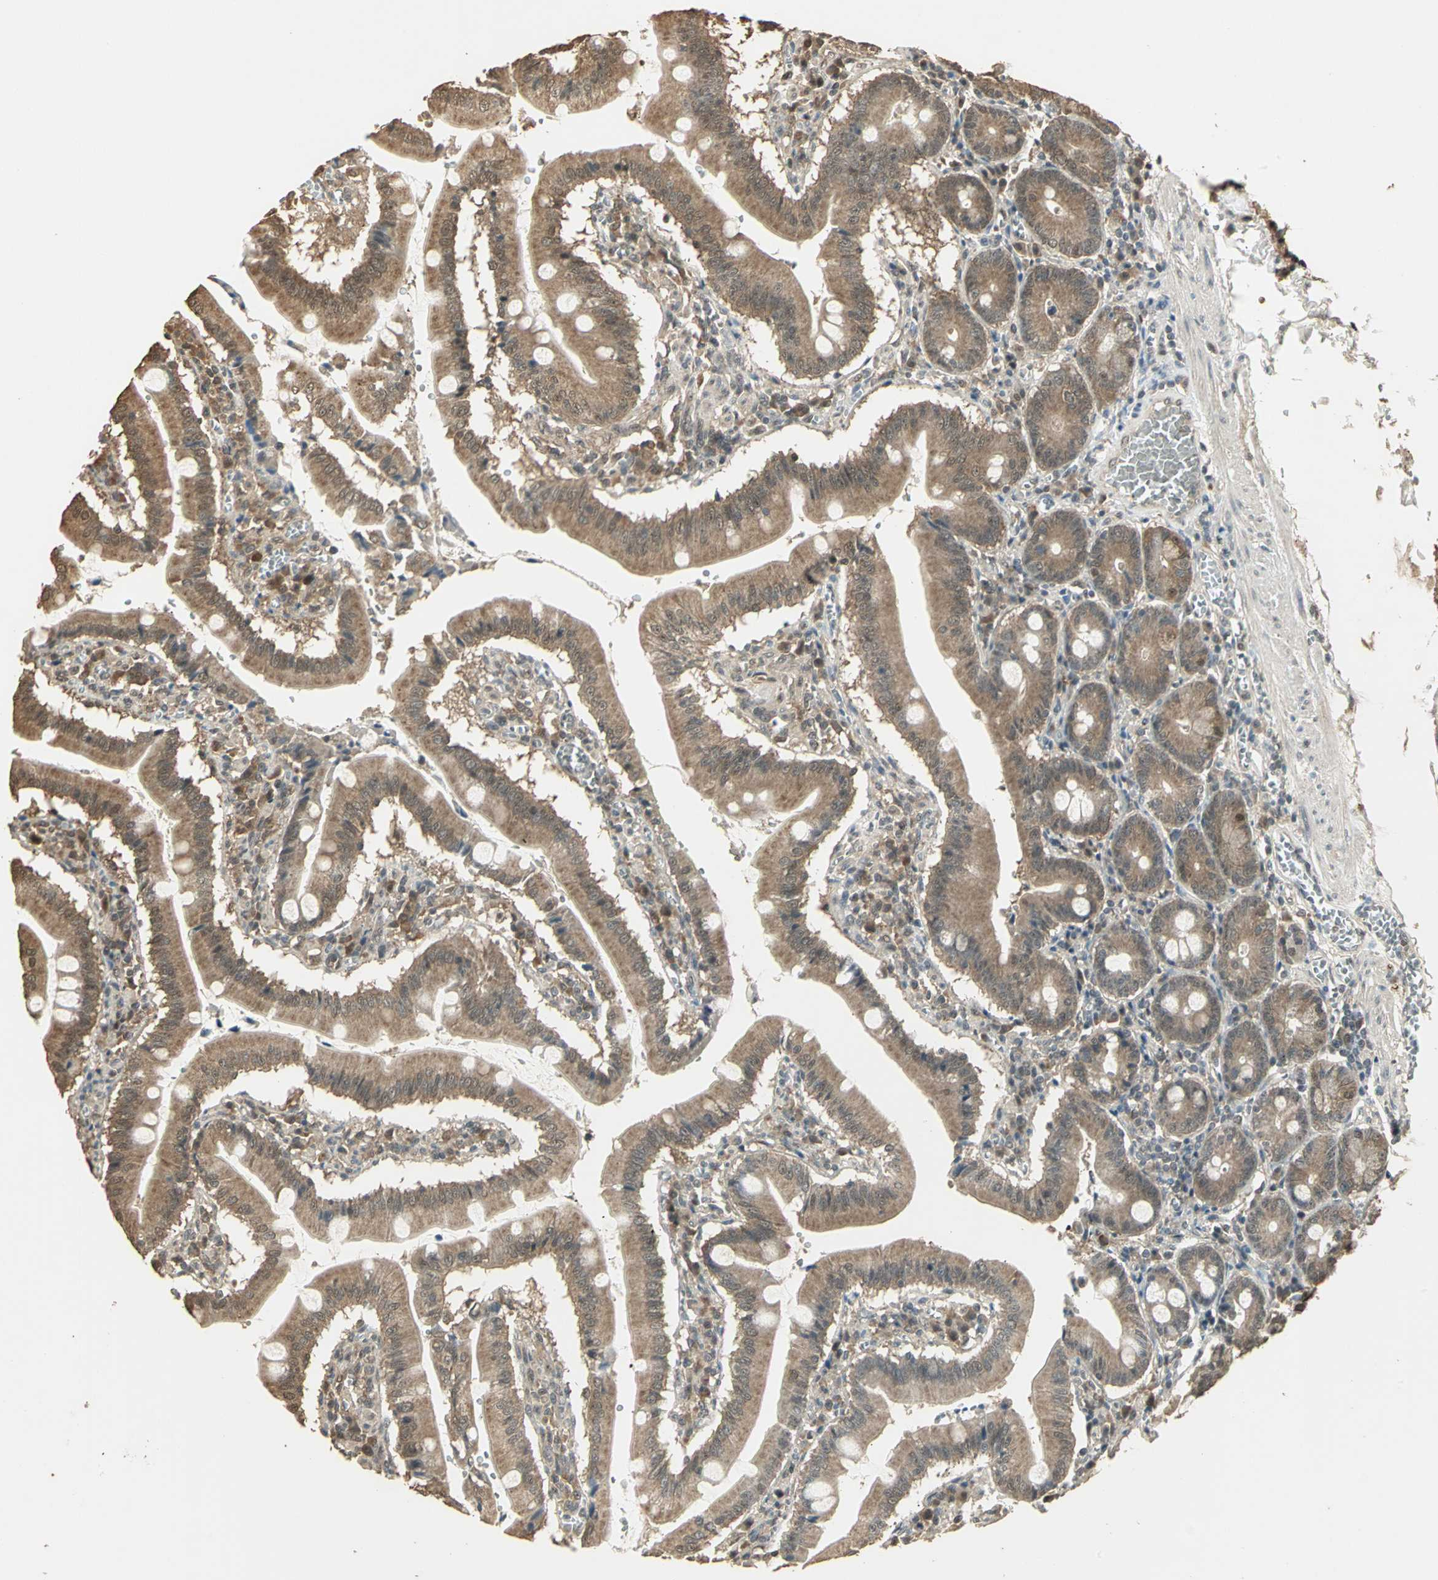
{"staining": {"intensity": "moderate", "quantity": ">75%", "location": "cytoplasmic/membranous"}, "tissue": "small intestine", "cell_type": "Glandular cells", "image_type": "normal", "snomed": [{"axis": "morphology", "description": "Normal tissue, NOS"}, {"axis": "topography", "description": "Small intestine"}], "caption": "An image showing moderate cytoplasmic/membranous expression in about >75% of glandular cells in benign small intestine, as visualized by brown immunohistochemical staining.", "gene": "UCHL5", "patient": {"sex": "male", "age": 71}}